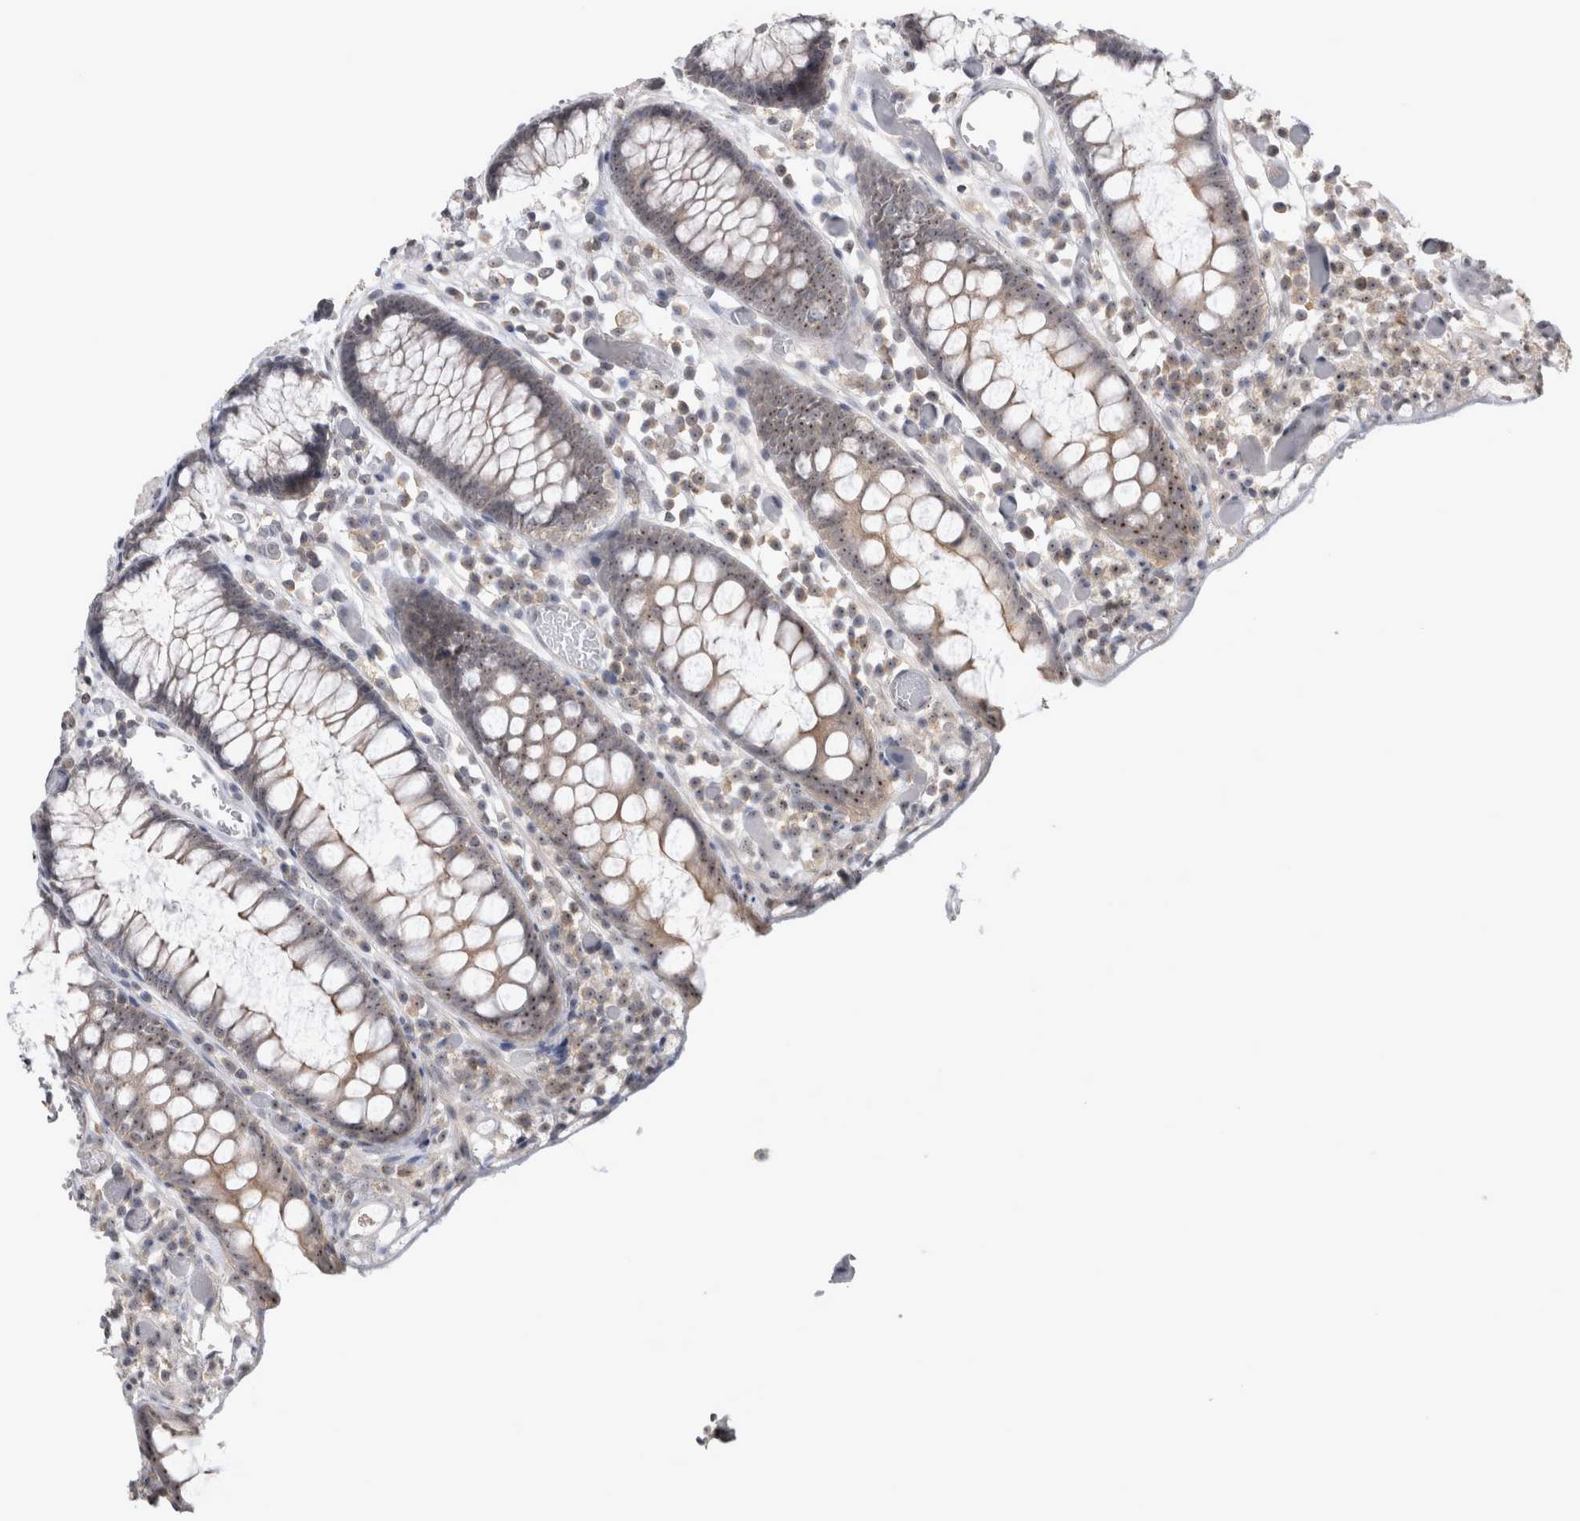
{"staining": {"intensity": "weak", "quantity": ">75%", "location": "nuclear"}, "tissue": "colon", "cell_type": "Endothelial cells", "image_type": "normal", "snomed": [{"axis": "morphology", "description": "Normal tissue, NOS"}, {"axis": "topography", "description": "Colon"}], "caption": "Endothelial cells exhibit weak nuclear positivity in about >75% of cells in unremarkable colon.", "gene": "RBM28", "patient": {"sex": "male", "age": 14}}